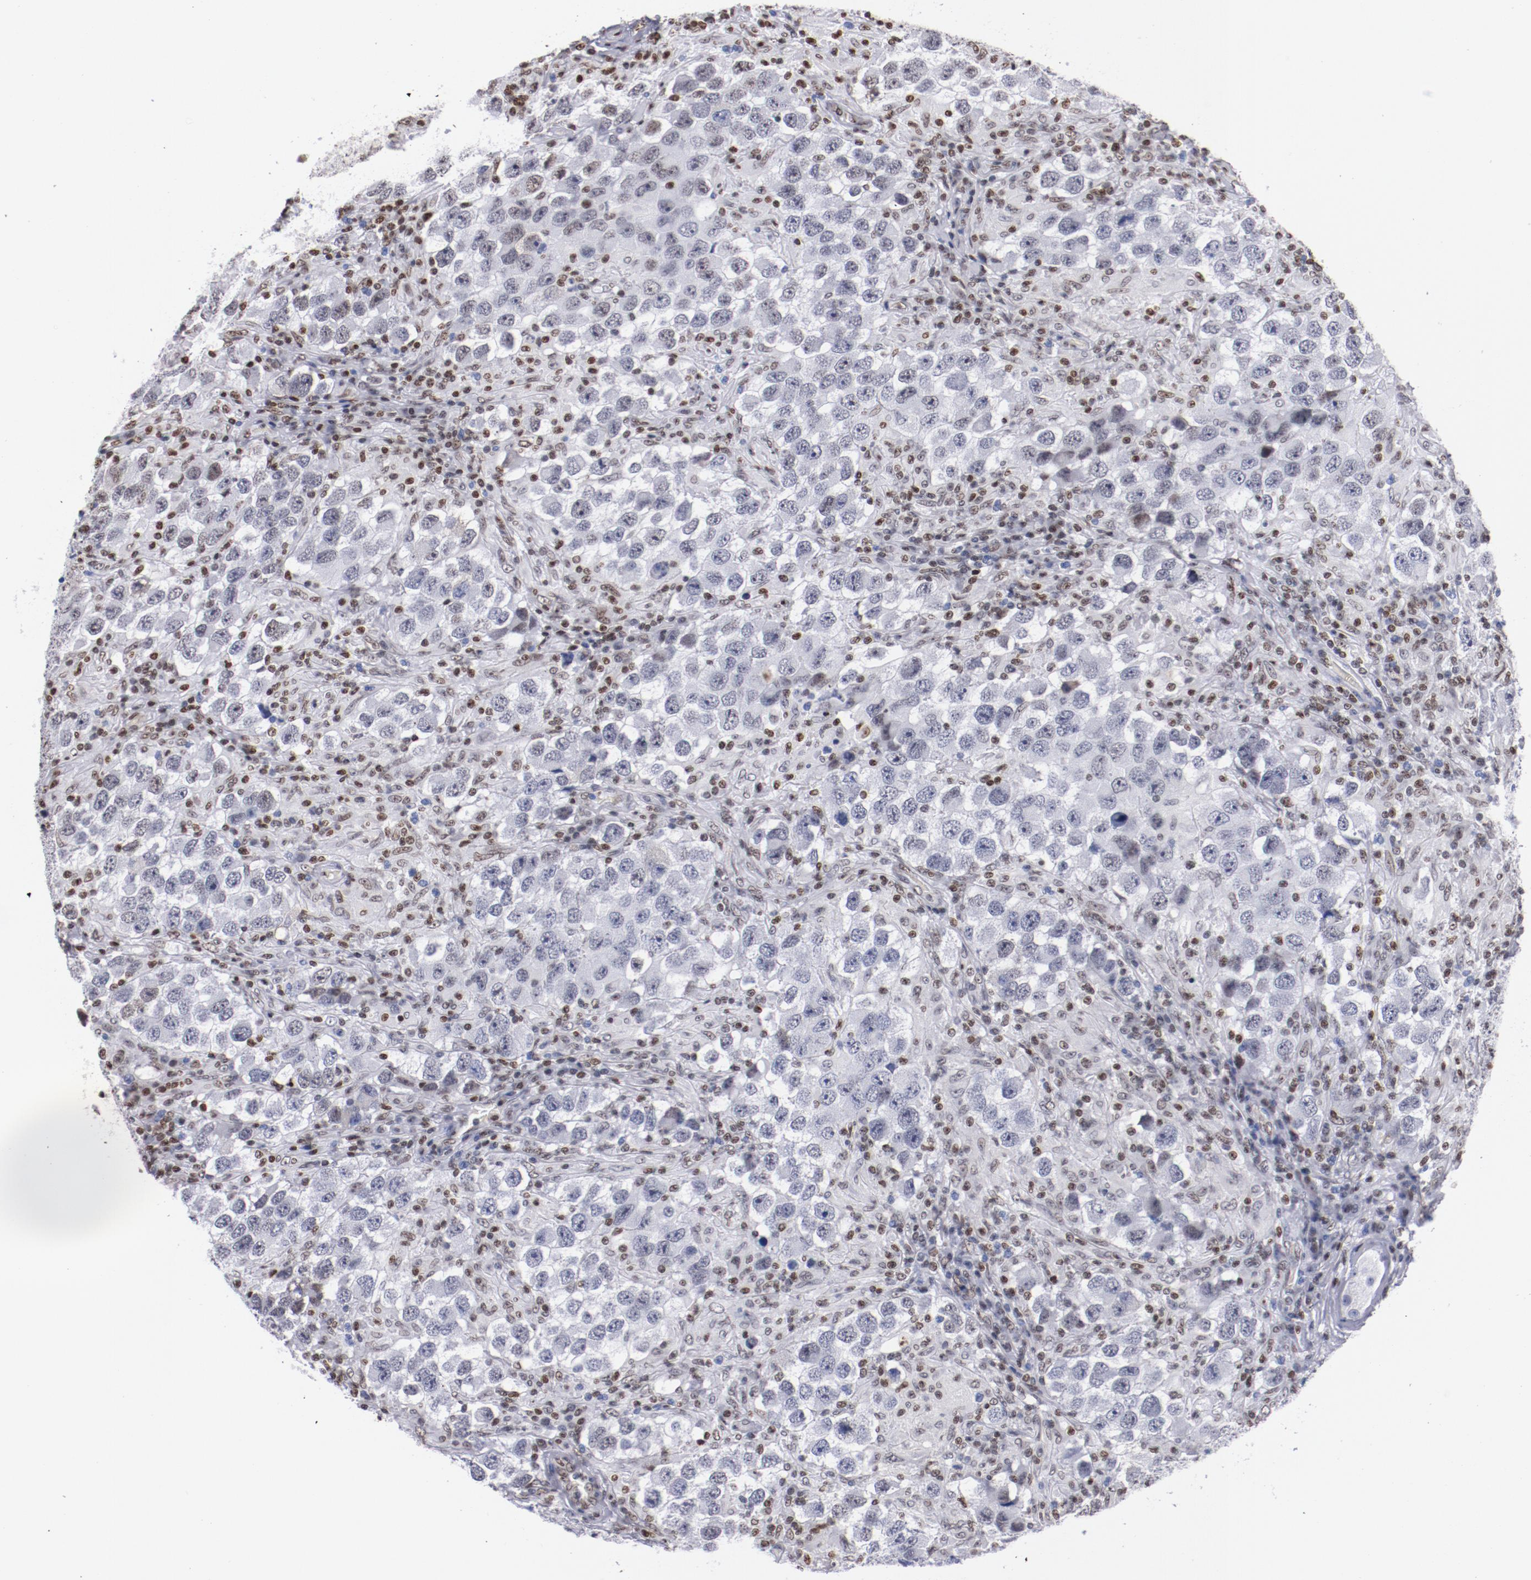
{"staining": {"intensity": "negative", "quantity": "none", "location": "none"}, "tissue": "testis cancer", "cell_type": "Tumor cells", "image_type": "cancer", "snomed": [{"axis": "morphology", "description": "Carcinoma, Embryonal, NOS"}, {"axis": "topography", "description": "Testis"}], "caption": "DAB immunohistochemical staining of embryonal carcinoma (testis) reveals no significant positivity in tumor cells.", "gene": "IFI16", "patient": {"sex": "male", "age": 21}}